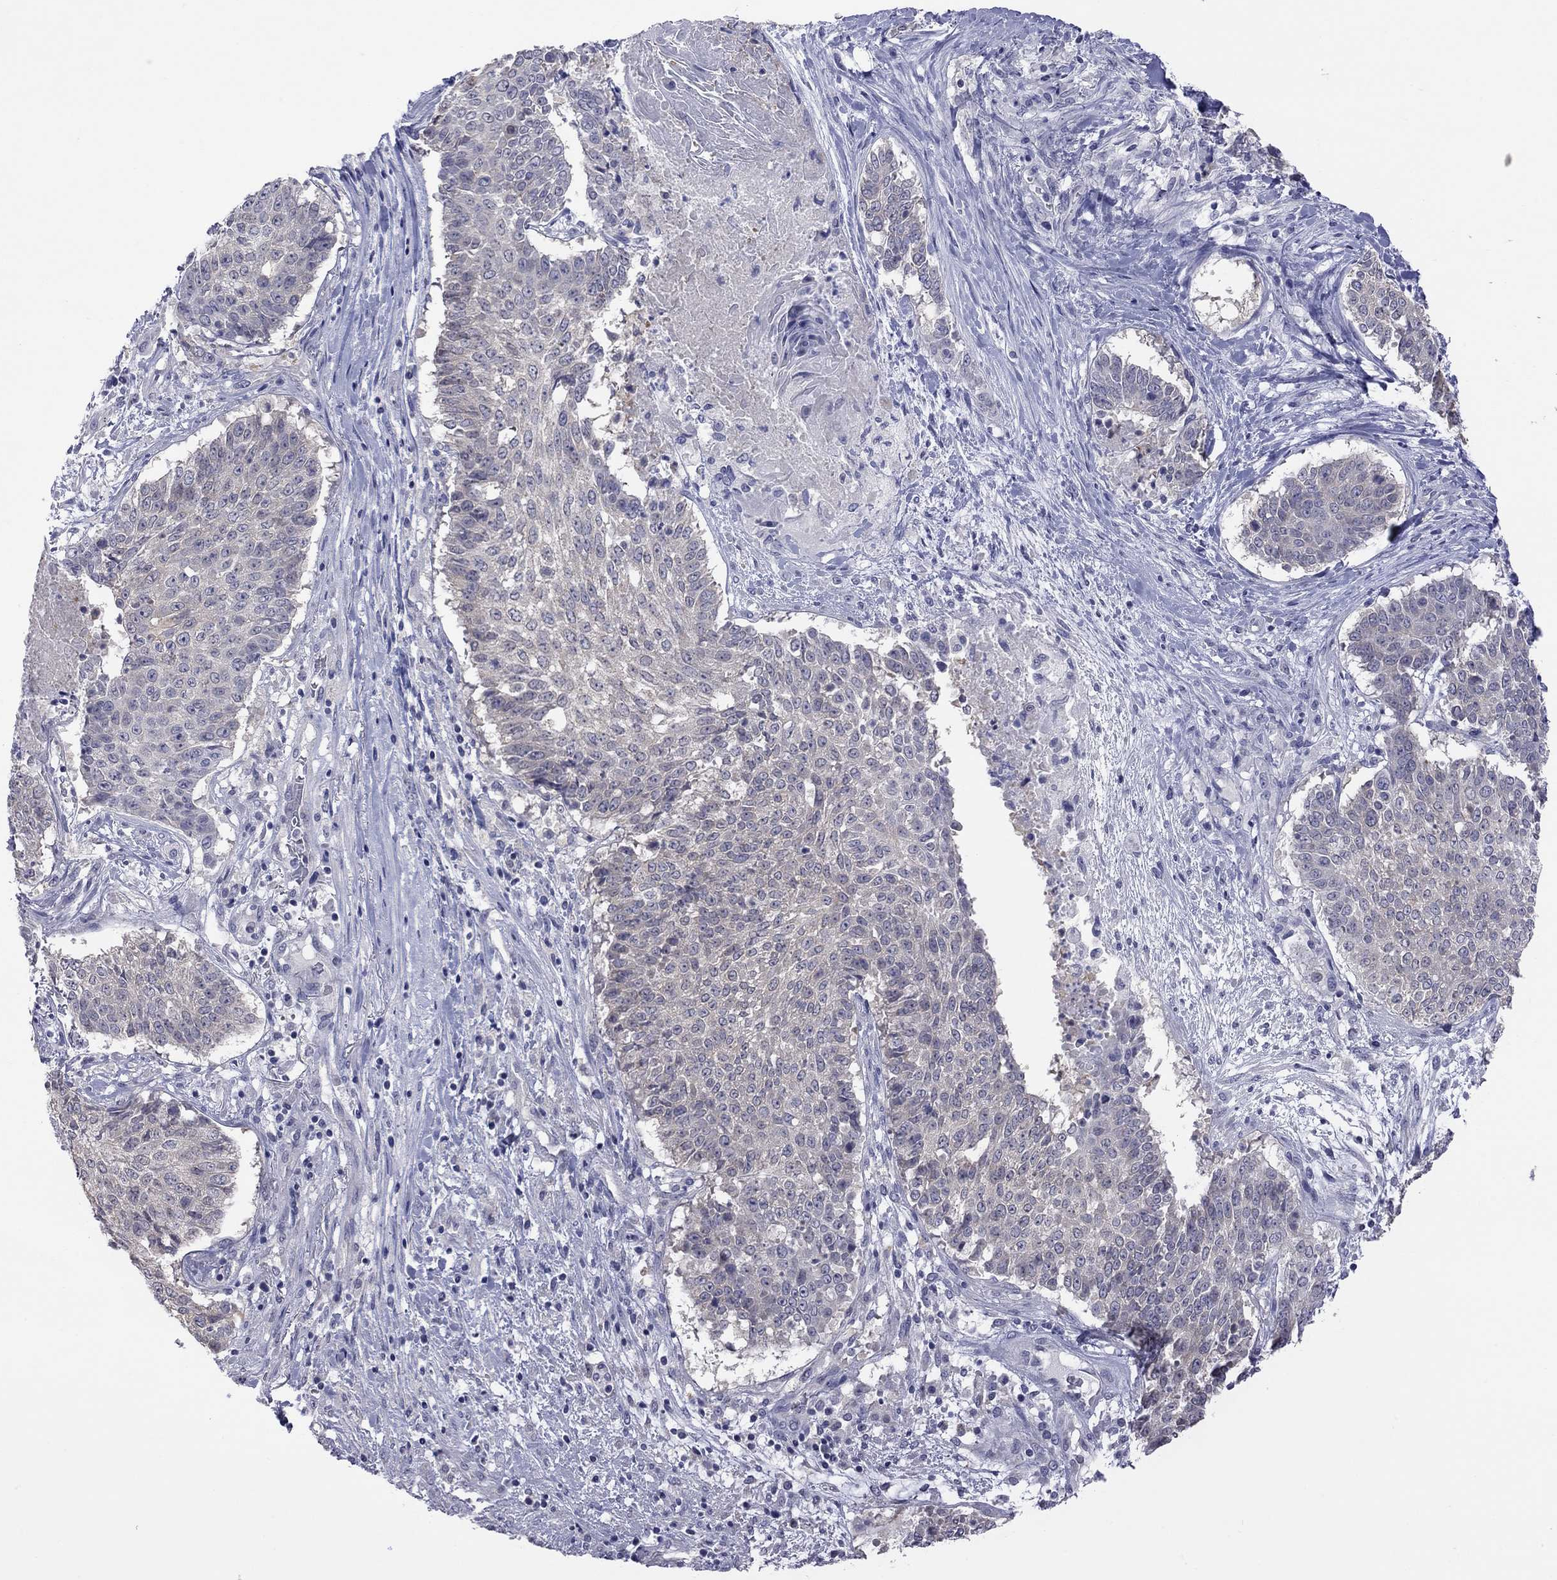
{"staining": {"intensity": "negative", "quantity": "none", "location": "none"}, "tissue": "lung cancer", "cell_type": "Tumor cells", "image_type": "cancer", "snomed": [{"axis": "morphology", "description": "Squamous cell carcinoma, NOS"}, {"axis": "topography", "description": "Lung"}], "caption": "IHC micrograph of neoplastic tissue: lung cancer (squamous cell carcinoma) stained with DAB exhibits no significant protein positivity in tumor cells. (Brightfield microscopy of DAB immunohistochemistry (IHC) at high magnification).", "gene": "HYLS1", "patient": {"sex": "male", "age": 64}}